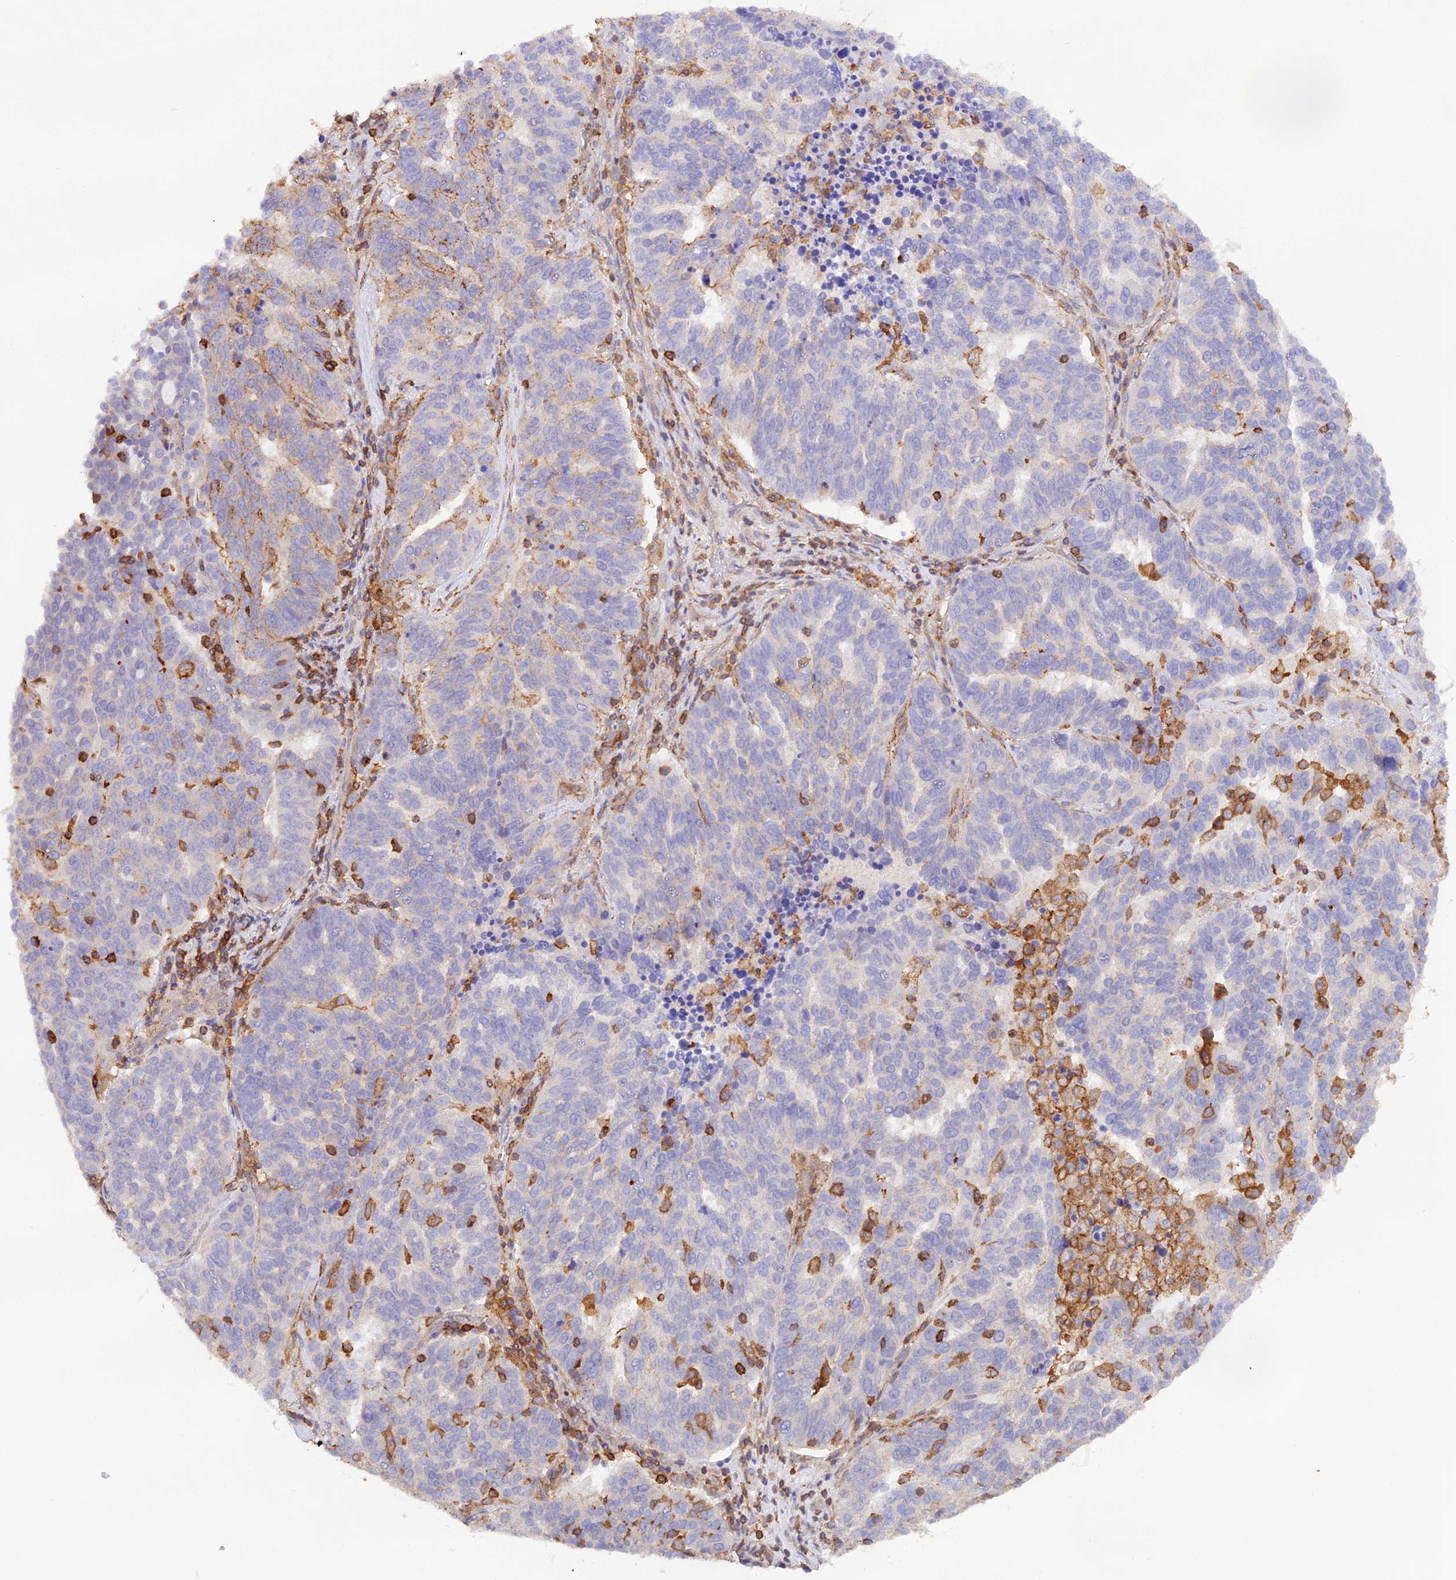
{"staining": {"intensity": "negative", "quantity": "none", "location": "none"}, "tissue": "ovarian cancer", "cell_type": "Tumor cells", "image_type": "cancer", "snomed": [{"axis": "morphology", "description": "Cystadenocarcinoma, serous, NOS"}, {"axis": "topography", "description": "Ovary"}], "caption": "High magnification brightfield microscopy of ovarian cancer stained with DAB (brown) and counterstained with hematoxylin (blue): tumor cells show no significant expression.", "gene": "DENND1C", "patient": {"sex": "female", "age": 59}}